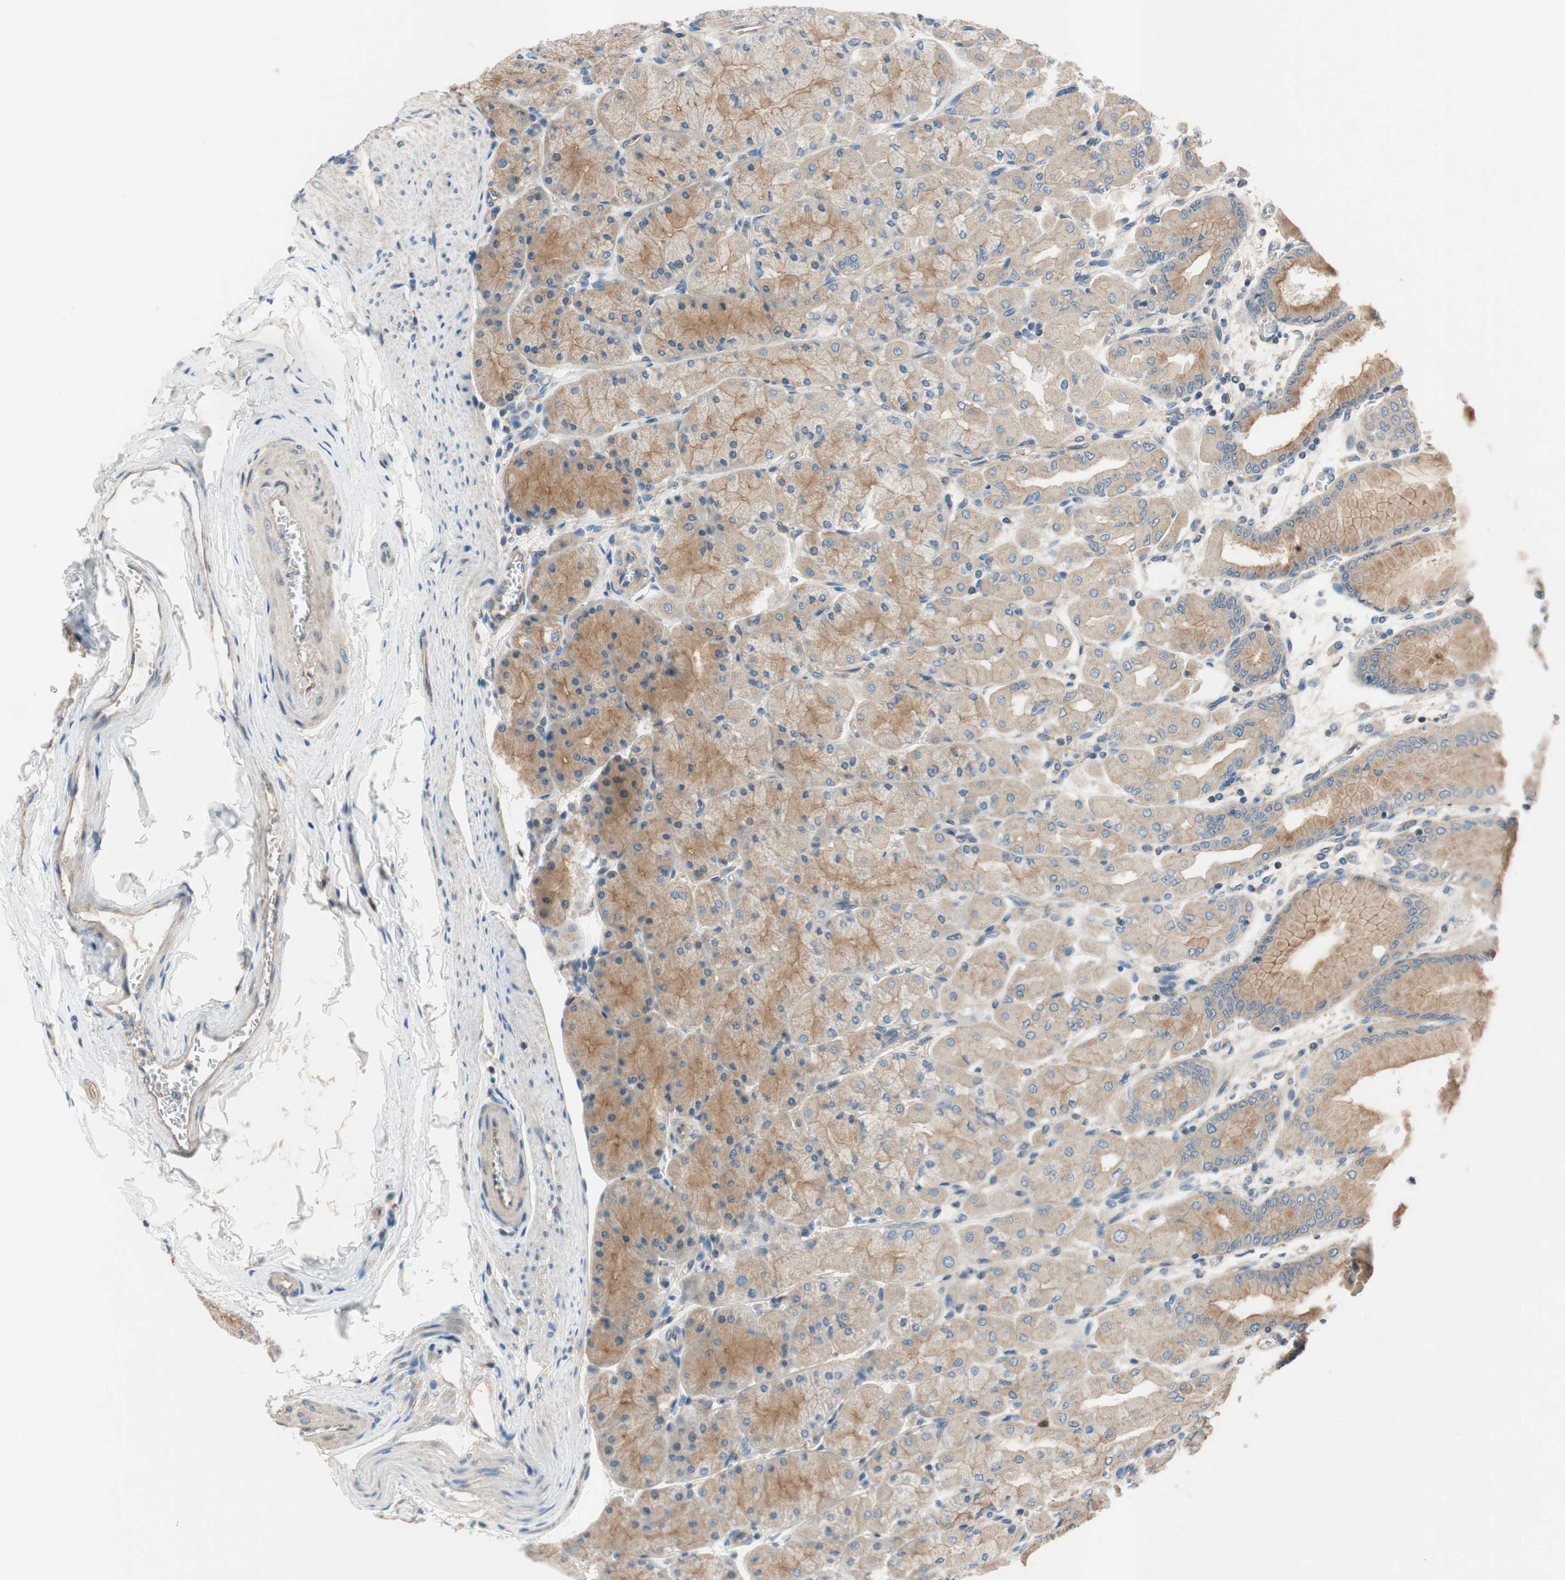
{"staining": {"intensity": "moderate", "quantity": ">75%", "location": "cytoplasmic/membranous"}, "tissue": "stomach", "cell_type": "Glandular cells", "image_type": "normal", "snomed": [{"axis": "morphology", "description": "Normal tissue, NOS"}, {"axis": "topography", "description": "Stomach, upper"}], "caption": "Protein staining of benign stomach reveals moderate cytoplasmic/membranous staining in about >75% of glandular cells. Using DAB (3,3'-diaminobenzidine) (brown) and hematoxylin (blue) stains, captured at high magnification using brightfield microscopy.", "gene": "CALML3", "patient": {"sex": "female", "age": 56}}